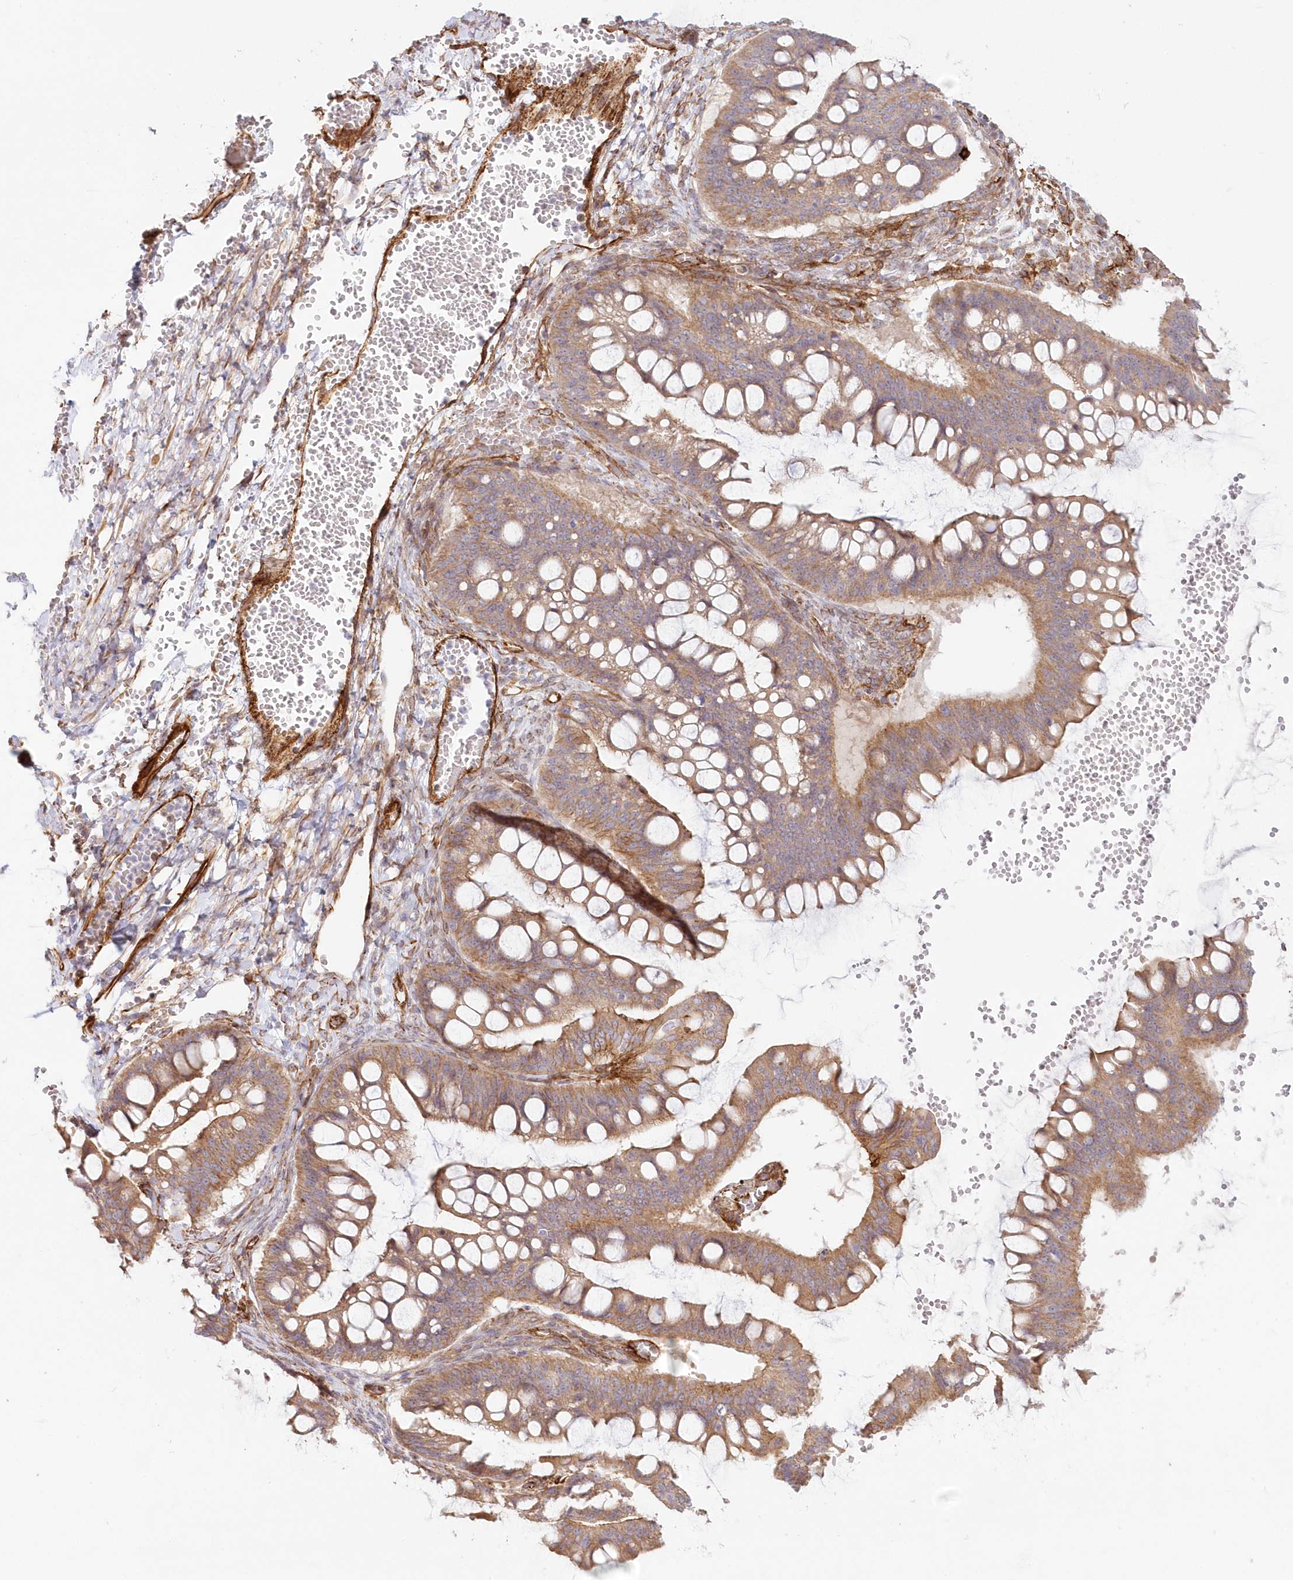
{"staining": {"intensity": "moderate", "quantity": ">75%", "location": "cytoplasmic/membranous"}, "tissue": "ovarian cancer", "cell_type": "Tumor cells", "image_type": "cancer", "snomed": [{"axis": "morphology", "description": "Cystadenocarcinoma, mucinous, NOS"}, {"axis": "topography", "description": "Ovary"}], "caption": "A brown stain shows moderate cytoplasmic/membranous positivity of a protein in ovarian cancer tumor cells.", "gene": "AFAP1L2", "patient": {"sex": "female", "age": 73}}